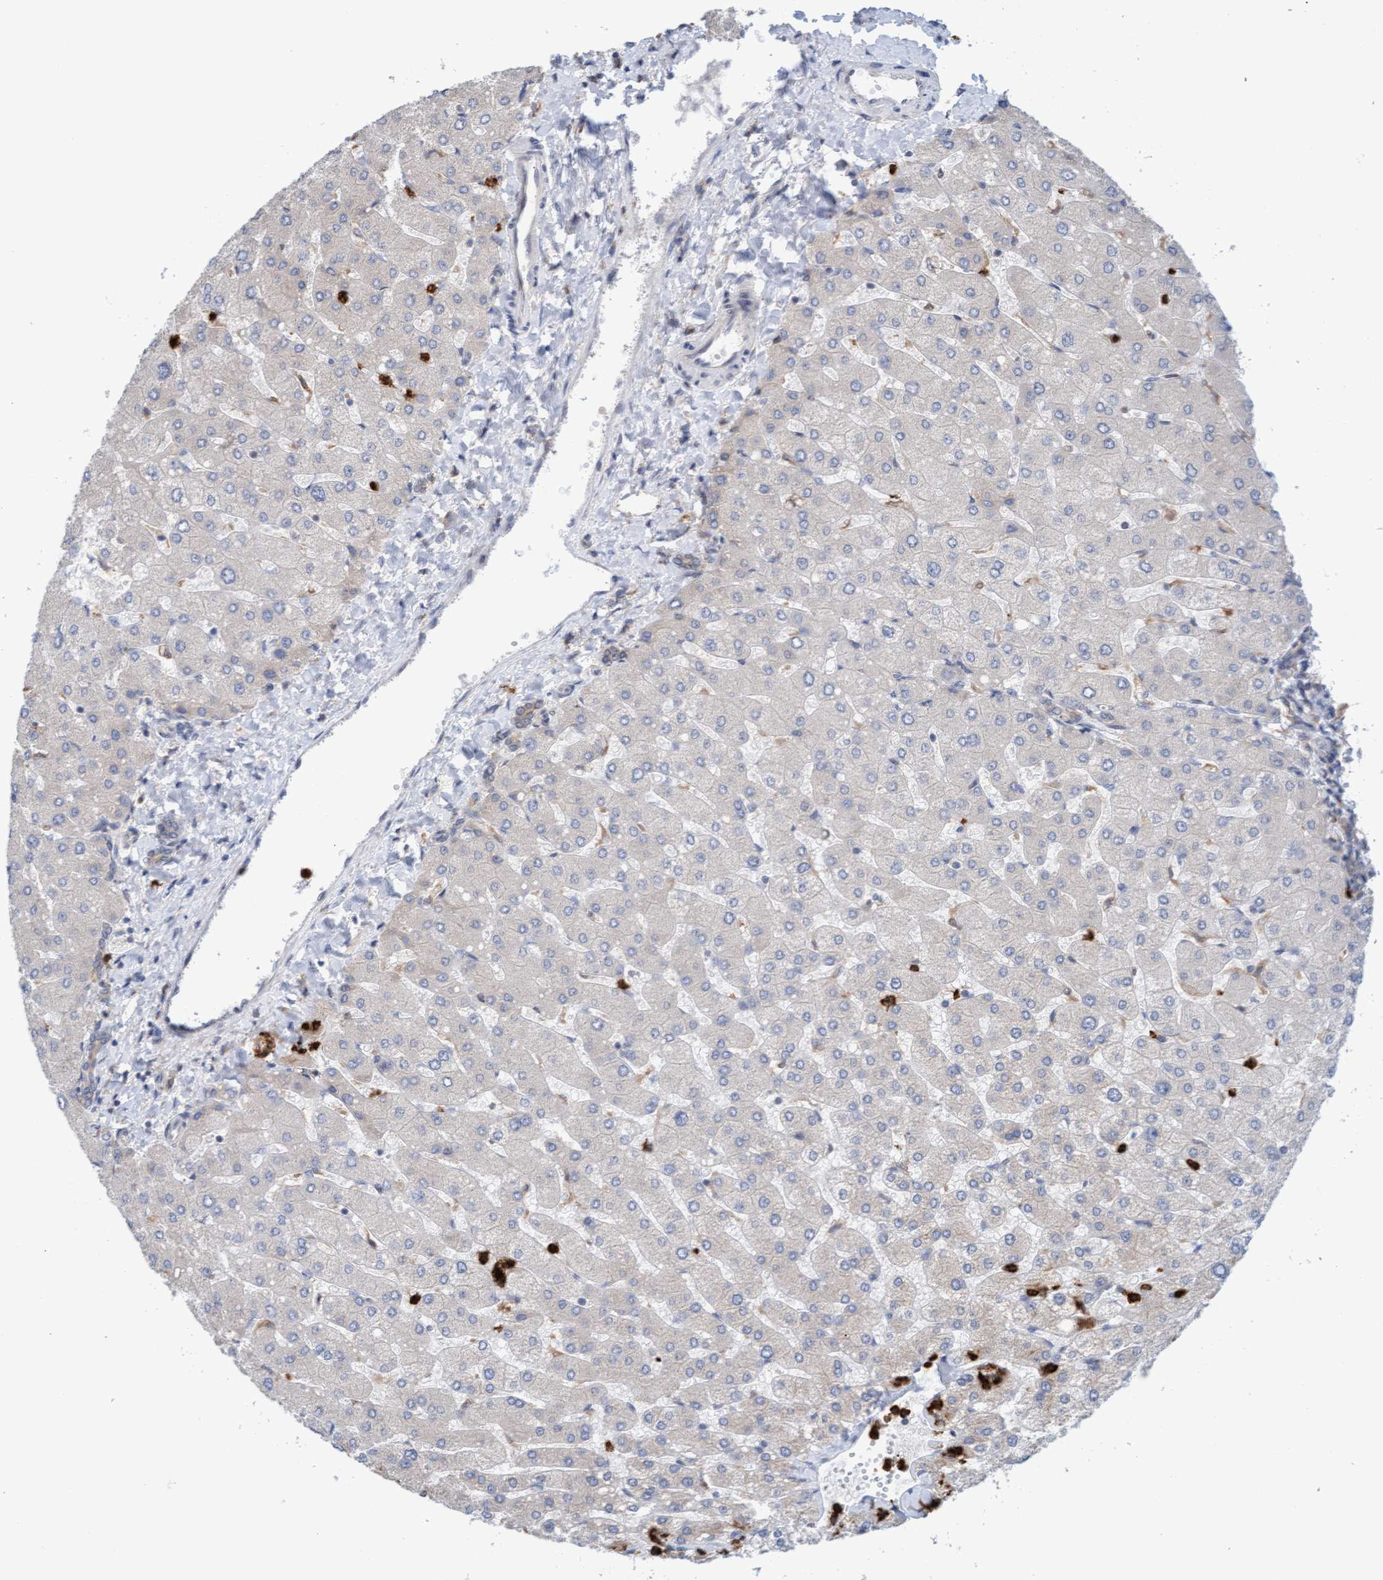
{"staining": {"intensity": "weak", "quantity": "25%-75%", "location": "cytoplasmic/membranous"}, "tissue": "liver", "cell_type": "Cholangiocytes", "image_type": "normal", "snomed": [{"axis": "morphology", "description": "Normal tissue, NOS"}, {"axis": "topography", "description": "Liver"}], "caption": "Protein staining of unremarkable liver exhibits weak cytoplasmic/membranous expression in about 25%-75% of cholangiocytes. (DAB IHC, brown staining for protein, blue staining for nuclei).", "gene": "MMP8", "patient": {"sex": "male", "age": 55}}